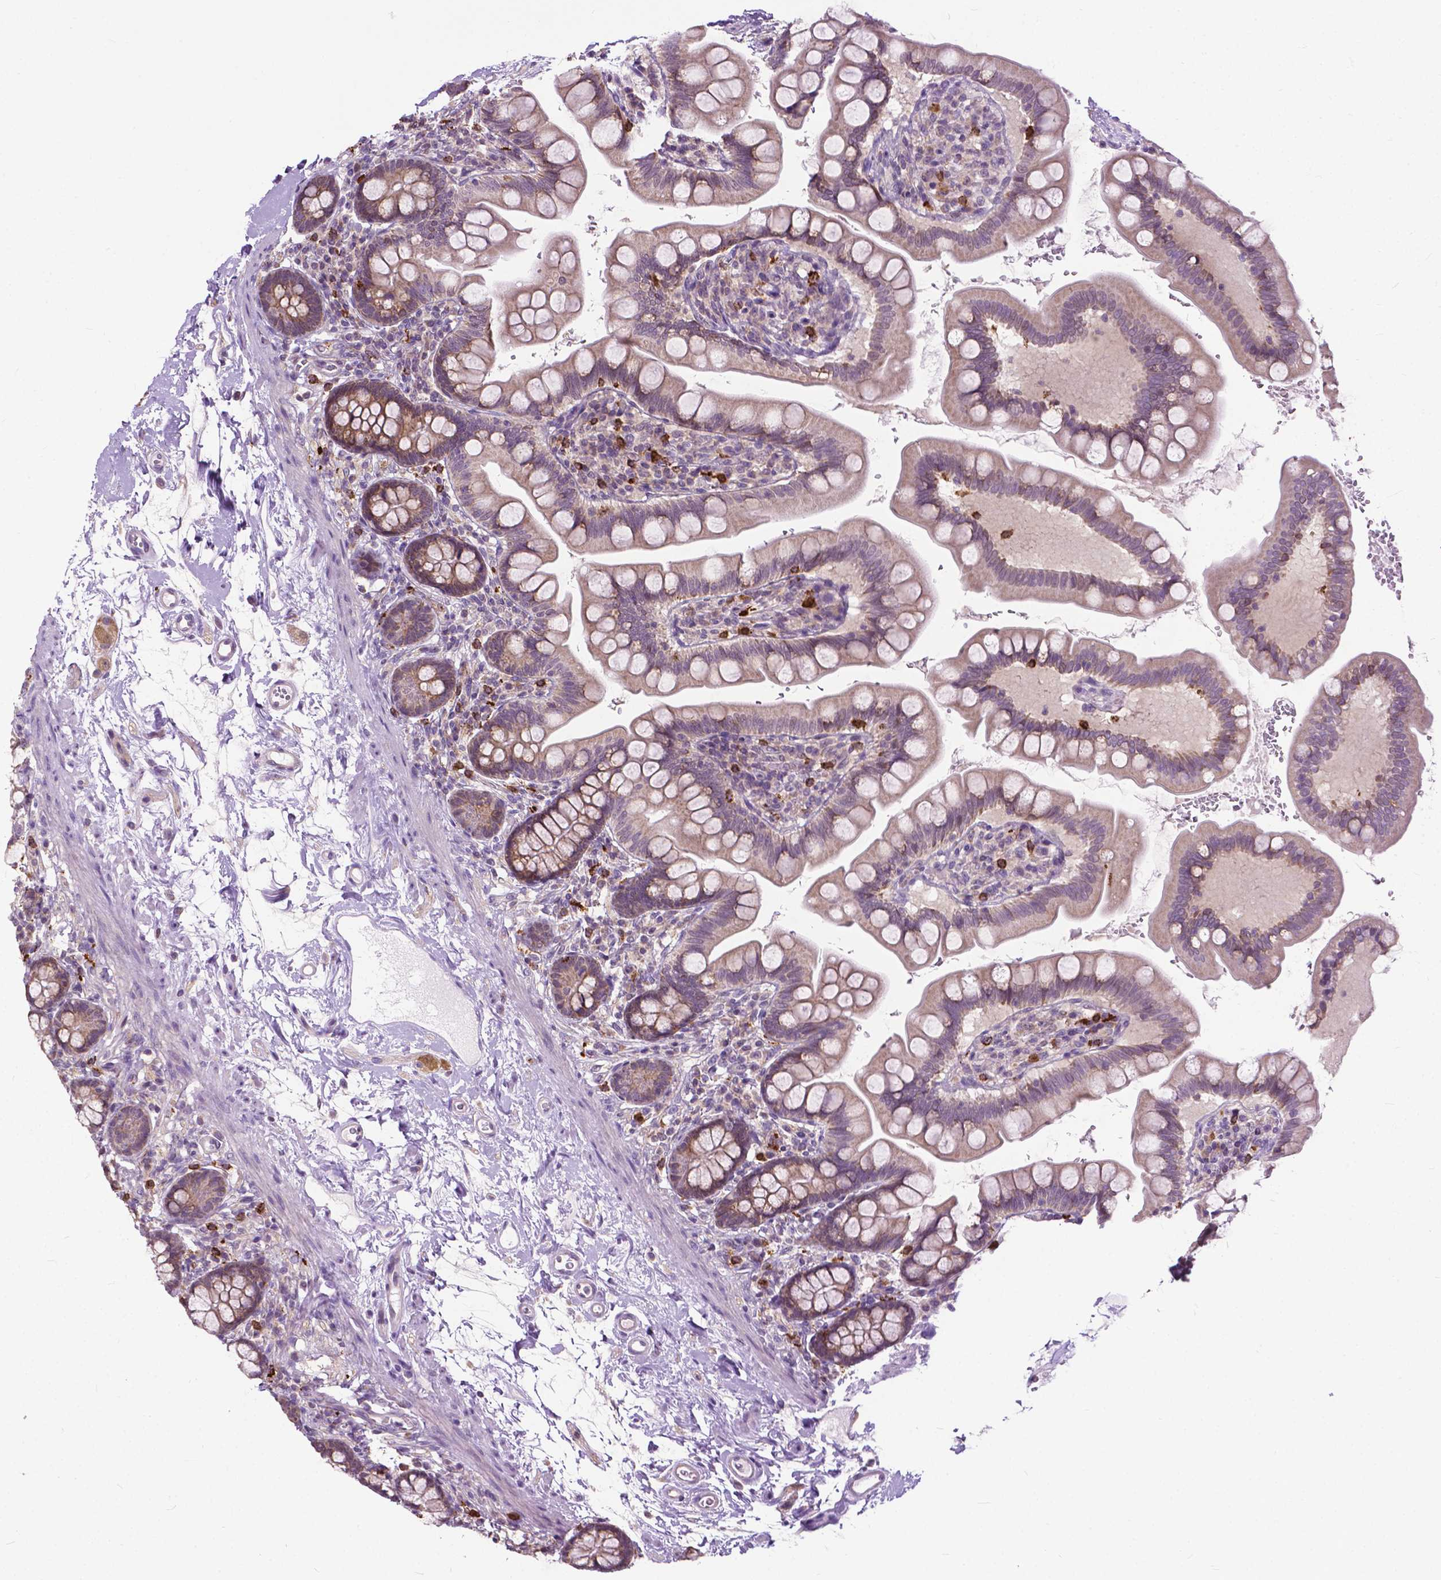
{"staining": {"intensity": "weak", "quantity": "25%-75%", "location": "cytoplasmic/membranous"}, "tissue": "small intestine", "cell_type": "Glandular cells", "image_type": "normal", "snomed": [{"axis": "morphology", "description": "Normal tissue, NOS"}, {"axis": "topography", "description": "Small intestine"}], "caption": "A brown stain shows weak cytoplasmic/membranous staining of a protein in glandular cells of benign small intestine.", "gene": "TTC9B", "patient": {"sex": "female", "age": 56}}